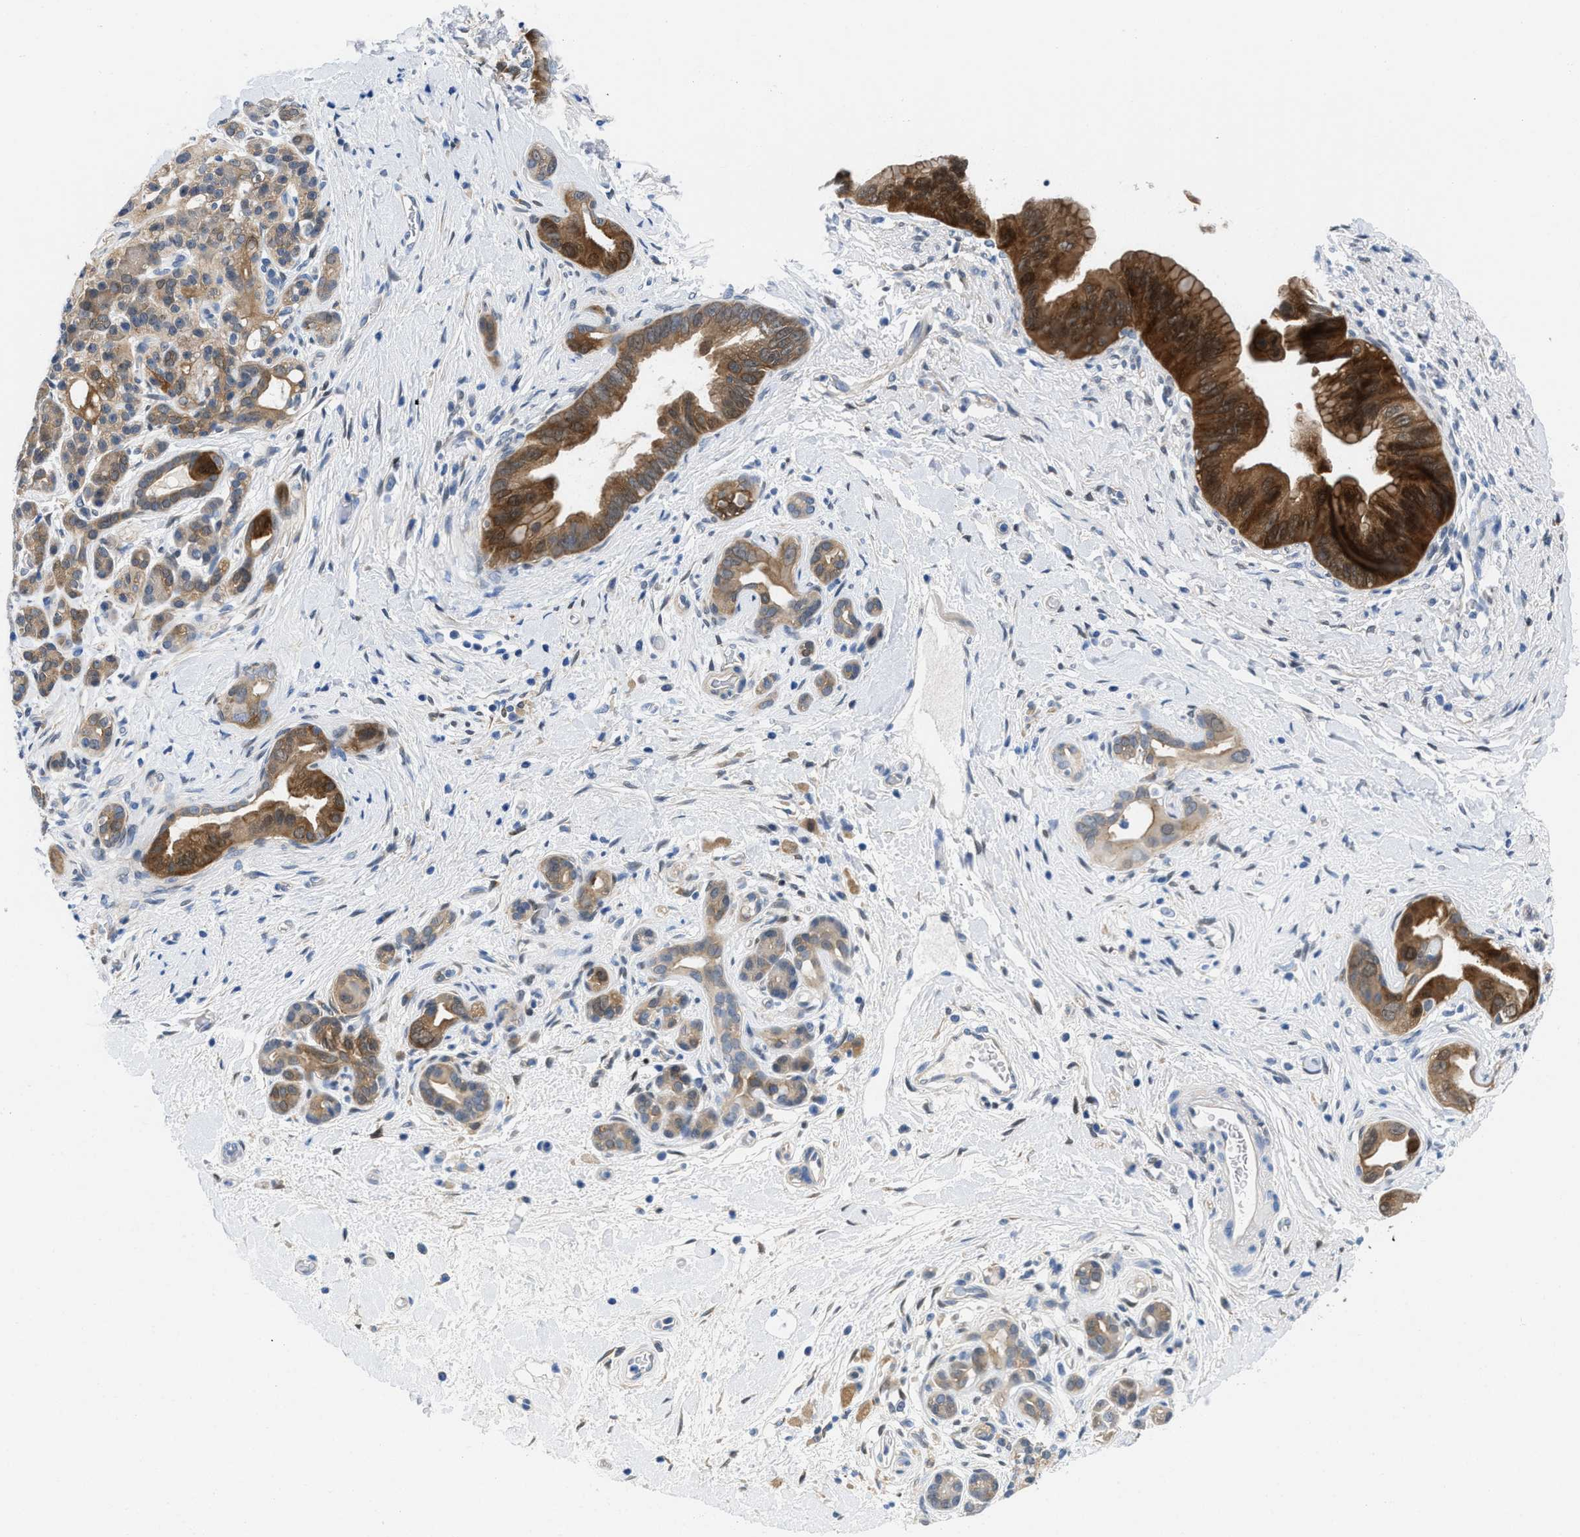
{"staining": {"intensity": "strong", "quantity": ">75%", "location": "cytoplasmic/membranous,nuclear"}, "tissue": "pancreatic cancer", "cell_type": "Tumor cells", "image_type": "cancer", "snomed": [{"axis": "morphology", "description": "Adenocarcinoma, NOS"}, {"axis": "topography", "description": "Pancreas"}], "caption": "Adenocarcinoma (pancreatic) stained for a protein shows strong cytoplasmic/membranous and nuclear positivity in tumor cells.", "gene": "CBR1", "patient": {"sex": "male", "age": 55}}